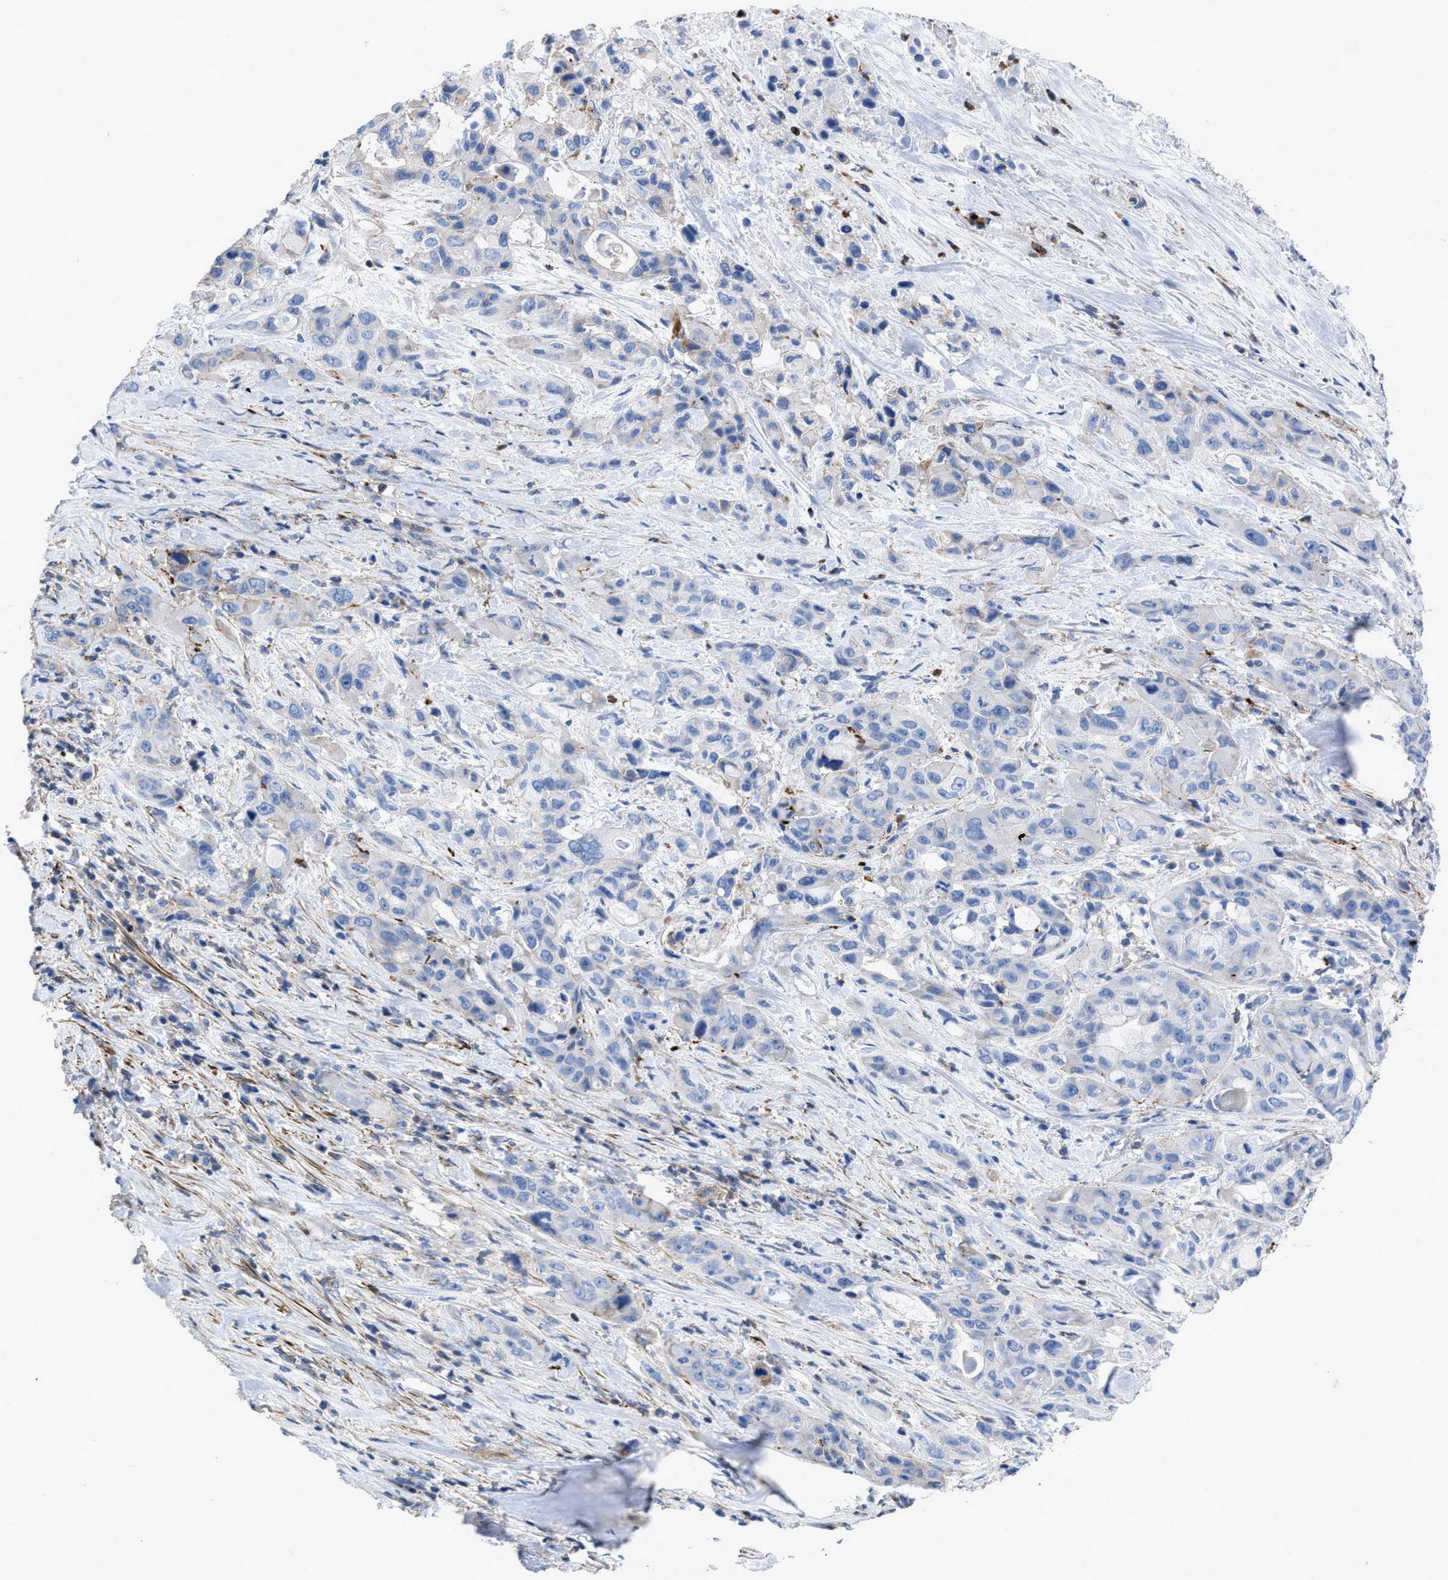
{"staining": {"intensity": "weak", "quantity": "<25%", "location": "cytoplasmic/membranous"}, "tissue": "pancreatic cancer", "cell_type": "Tumor cells", "image_type": "cancer", "snomed": [{"axis": "morphology", "description": "Adenocarcinoma, NOS"}, {"axis": "topography", "description": "Pancreas"}], "caption": "DAB immunohistochemical staining of human pancreatic adenocarcinoma exhibits no significant expression in tumor cells.", "gene": "PRMT2", "patient": {"sex": "male", "age": 53}}